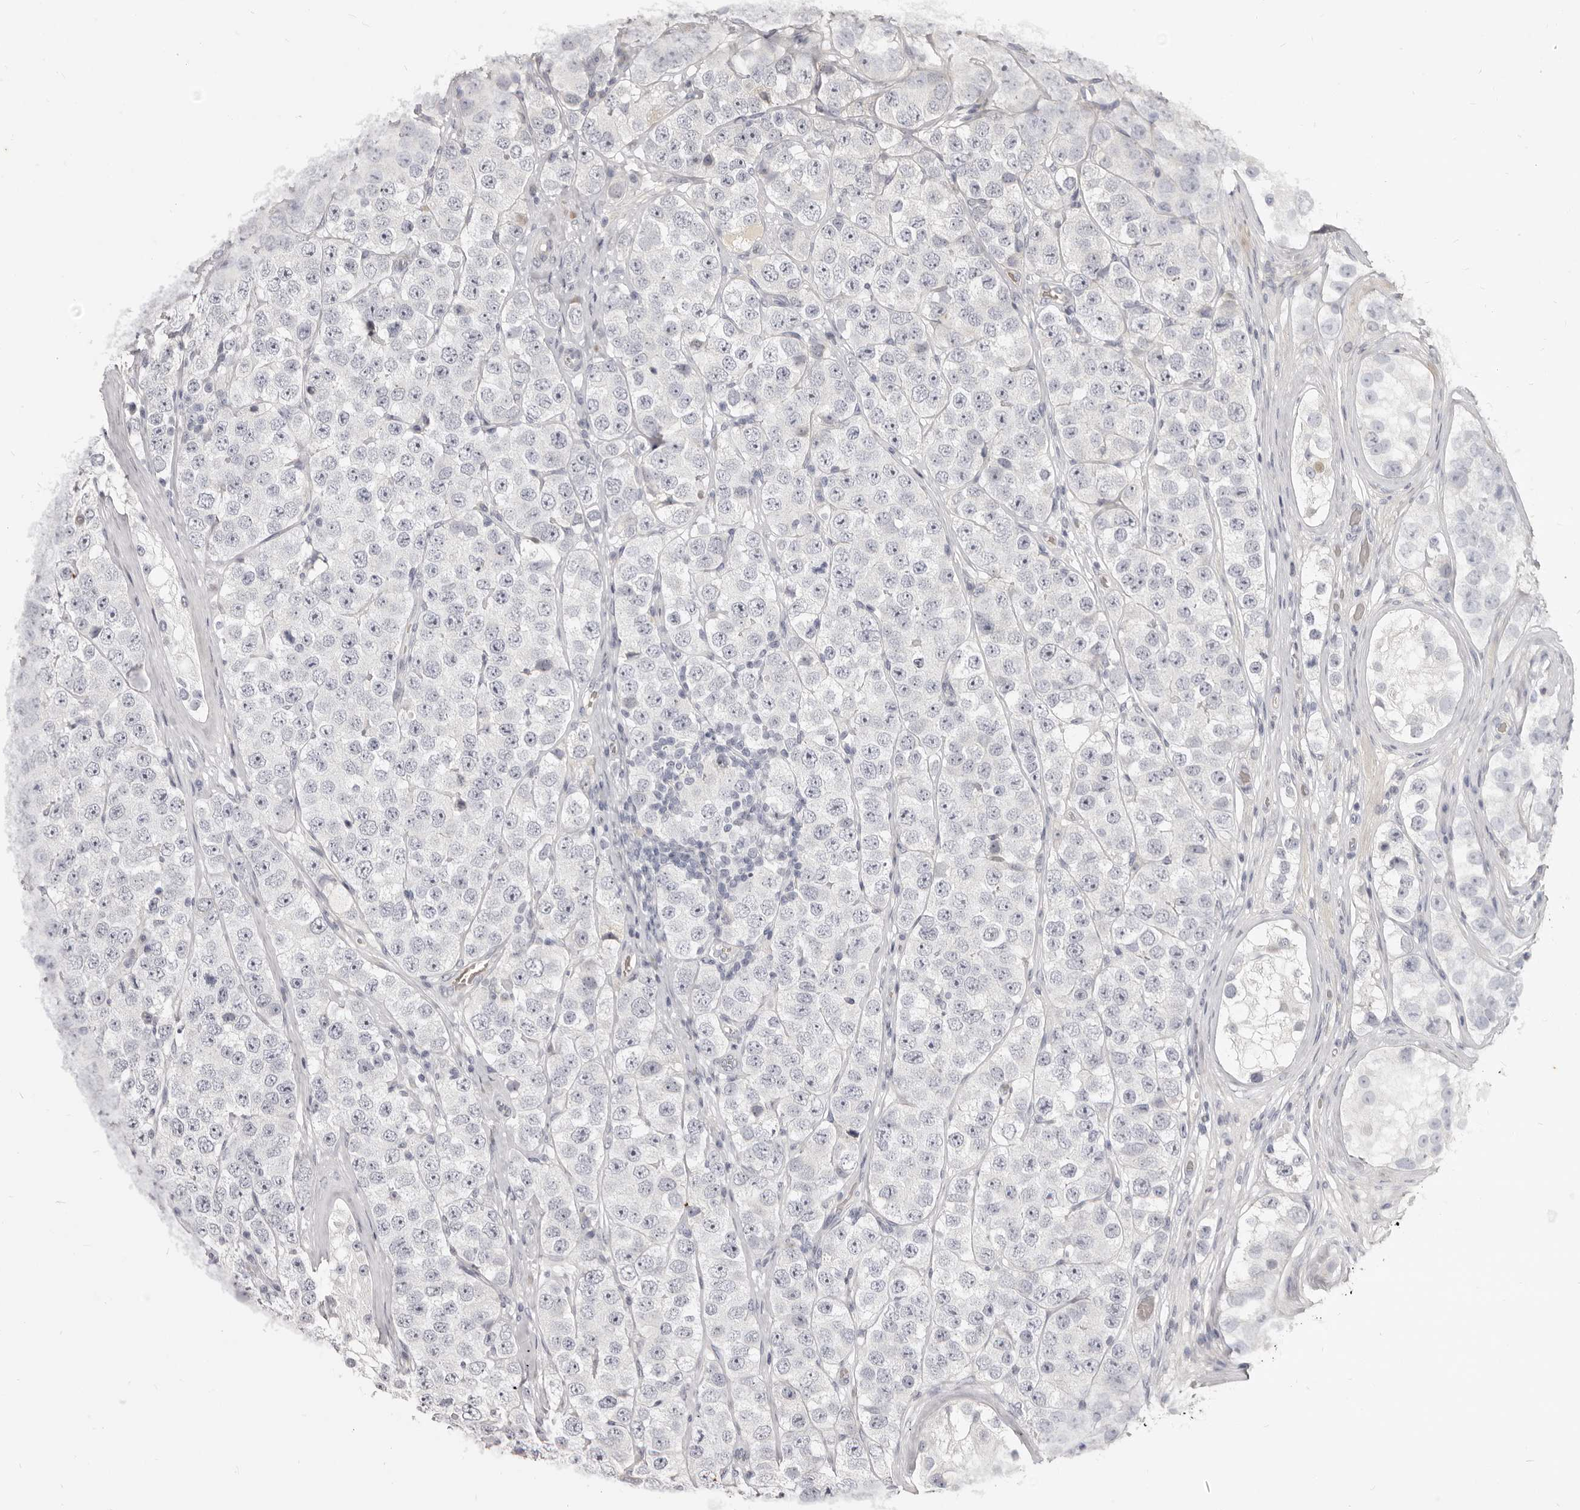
{"staining": {"intensity": "negative", "quantity": "none", "location": "none"}, "tissue": "testis cancer", "cell_type": "Tumor cells", "image_type": "cancer", "snomed": [{"axis": "morphology", "description": "Seminoma, NOS"}, {"axis": "topography", "description": "Testis"}], "caption": "An image of seminoma (testis) stained for a protein exhibits no brown staining in tumor cells.", "gene": "KIF2B", "patient": {"sex": "male", "age": 28}}